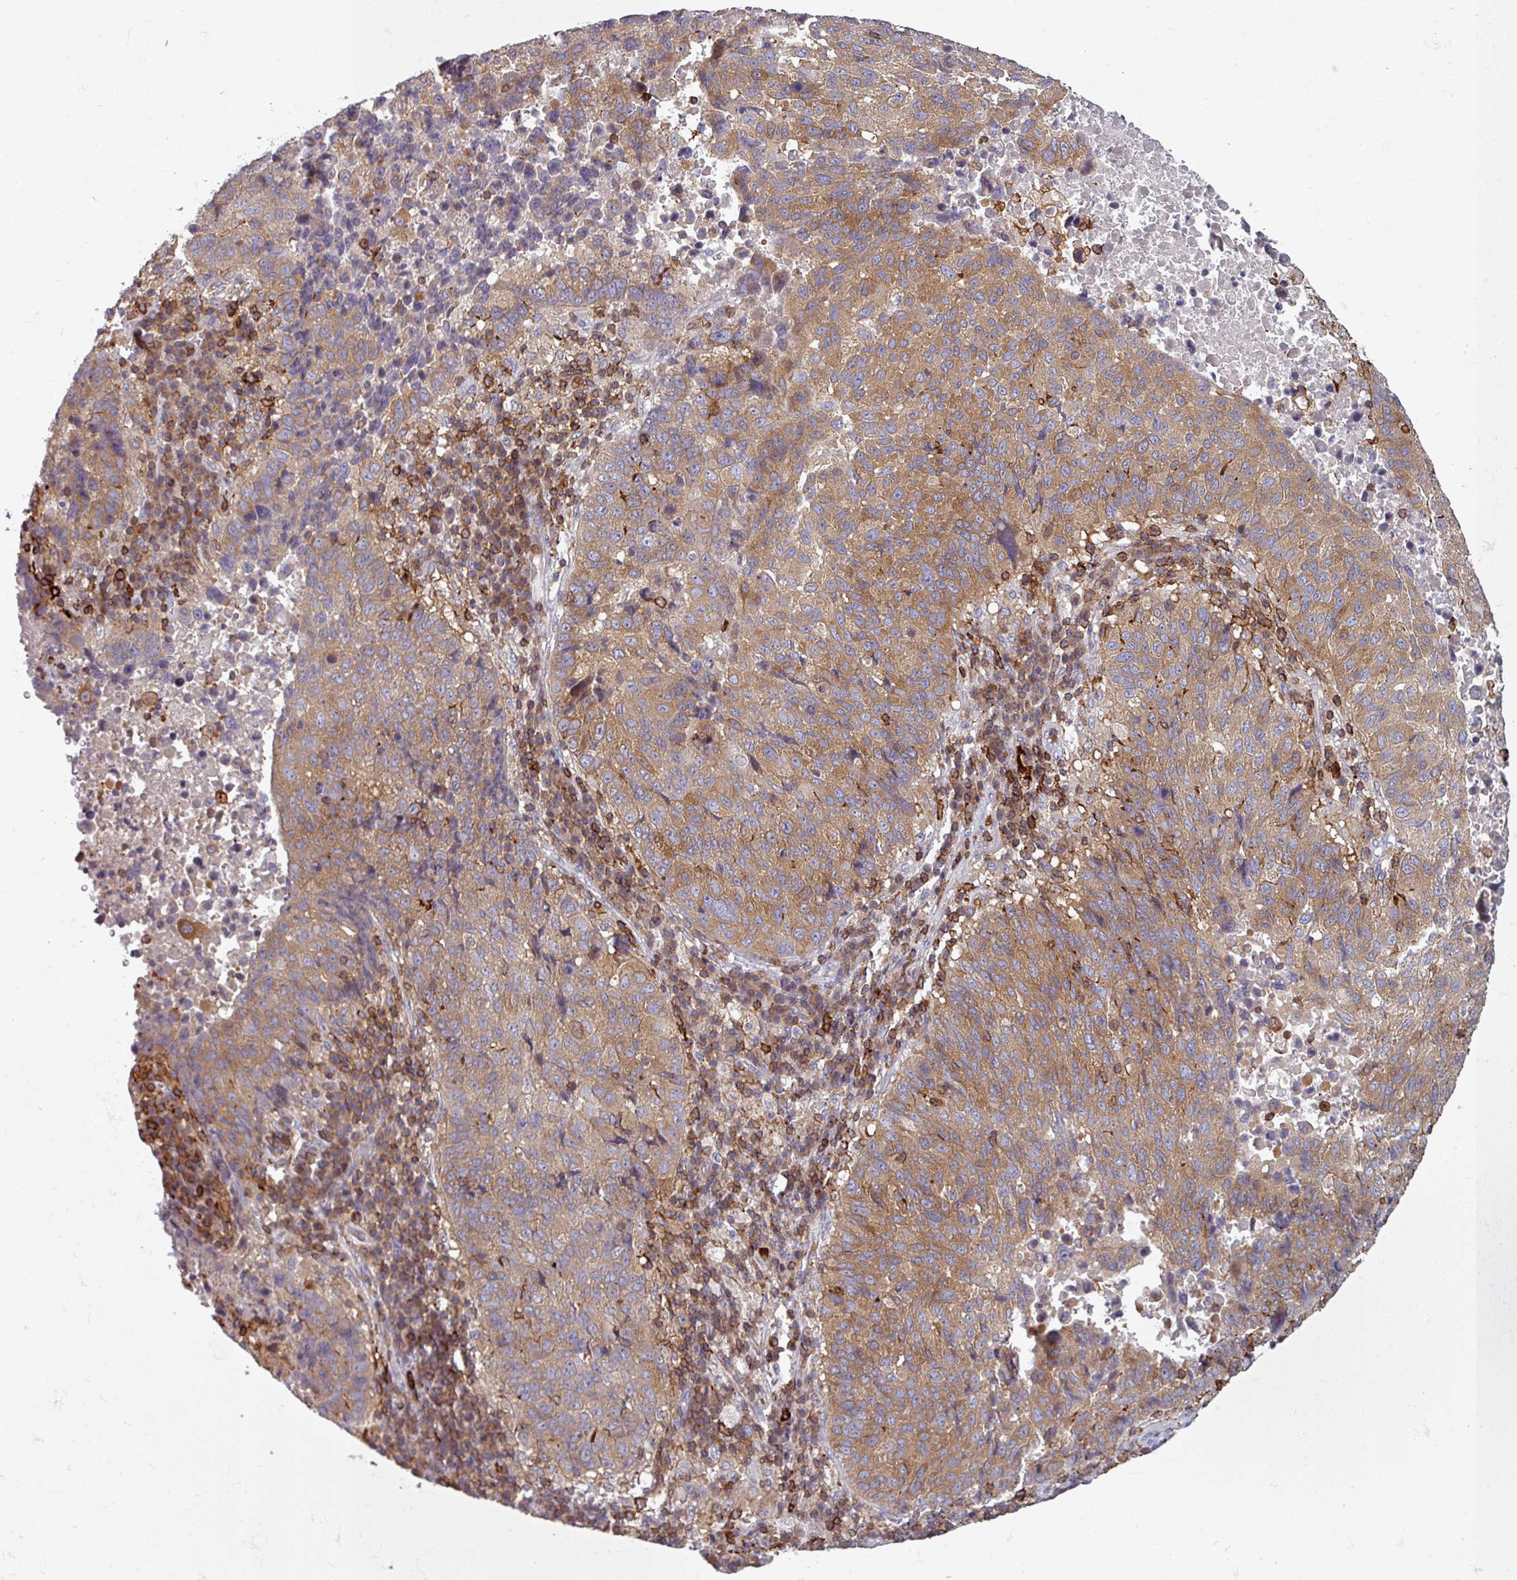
{"staining": {"intensity": "moderate", "quantity": ">75%", "location": "cytoplasmic/membranous"}, "tissue": "lung cancer", "cell_type": "Tumor cells", "image_type": "cancer", "snomed": [{"axis": "morphology", "description": "Squamous cell carcinoma, NOS"}, {"axis": "topography", "description": "Lung"}], "caption": "Human lung cancer stained for a protein (brown) reveals moderate cytoplasmic/membranous positive expression in approximately >75% of tumor cells.", "gene": "NEDD9", "patient": {"sex": "male", "age": 73}}